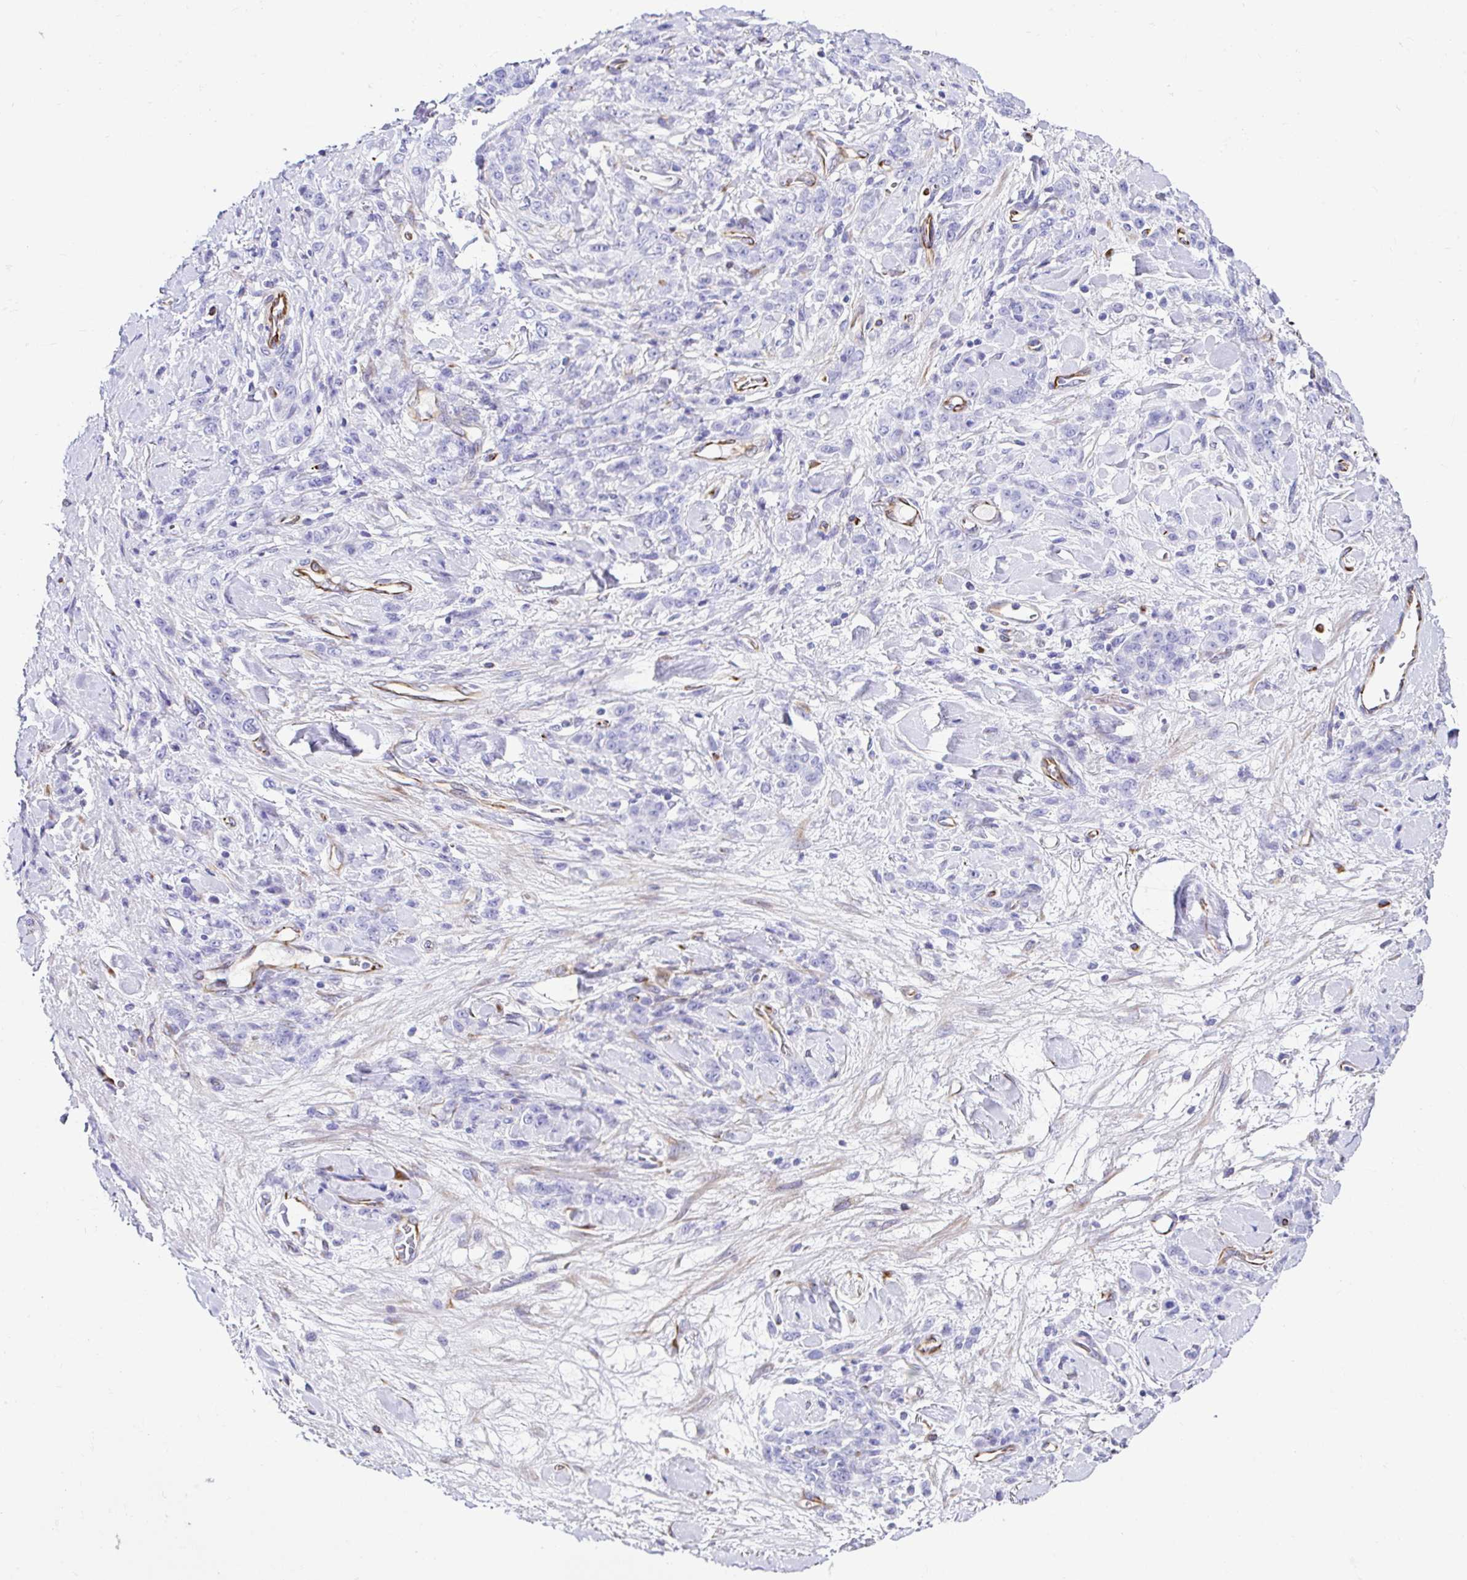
{"staining": {"intensity": "negative", "quantity": "none", "location": "none"}, "tissue": "stomach cancer", "cell_type": "Tumor cells", "image_type": "cancer", "snomed": [{"axis": "morphology", "description": "Normal tissue, NOS"}, {"axis": "morphology", "description": "Adenocarcinoma, NOS"}, {"axis": "topography", "description": "Stomach"}], "caption": "DAB immunohistochemical staining of stomach adenocarcinoma displays no significant staining in tumor cells.", "gene": "DEPDC5", "patient": {"sex": "male", "age": 82}}